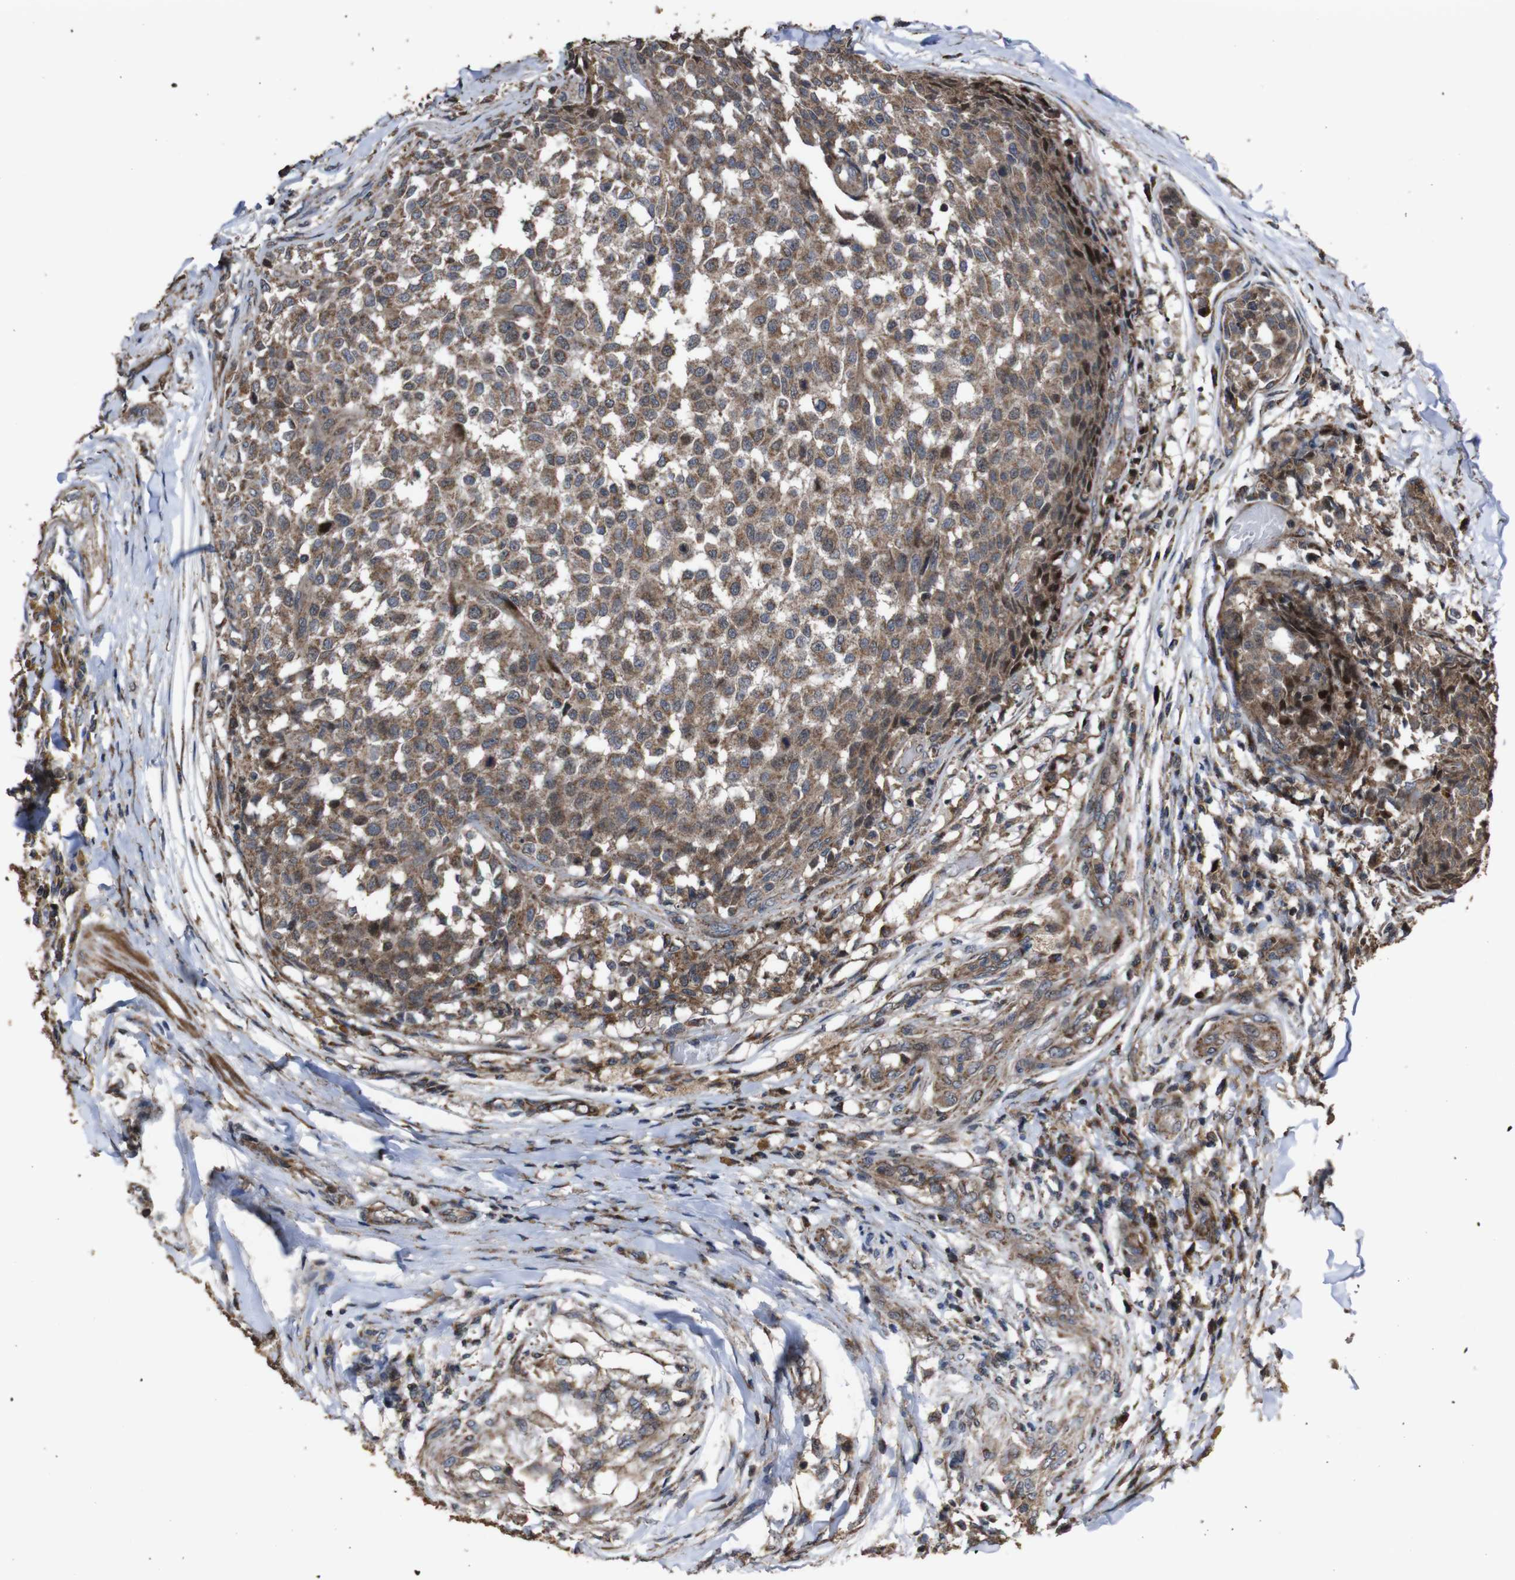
{"staining": {"intensity": "moderate", "quantity": ">75%", "location": "cytoplasmic/membranous"}, "tissue": "testis cancer", "cell_type": "Tumor cells", "image_type": "cancer", "snomed": [{"axis": "morphology", "description": "Seminoma, NOS"}, {"axis": "topography", "description": "Testis"}], "caption": "Immunohistochemical staining of human testis cancer exhibits moderate cytoplasmic/membranous protein staining in approximately >75% of tumor cells.", "gene": "SNN", "patient": {"sex": "male", "age": 59}}